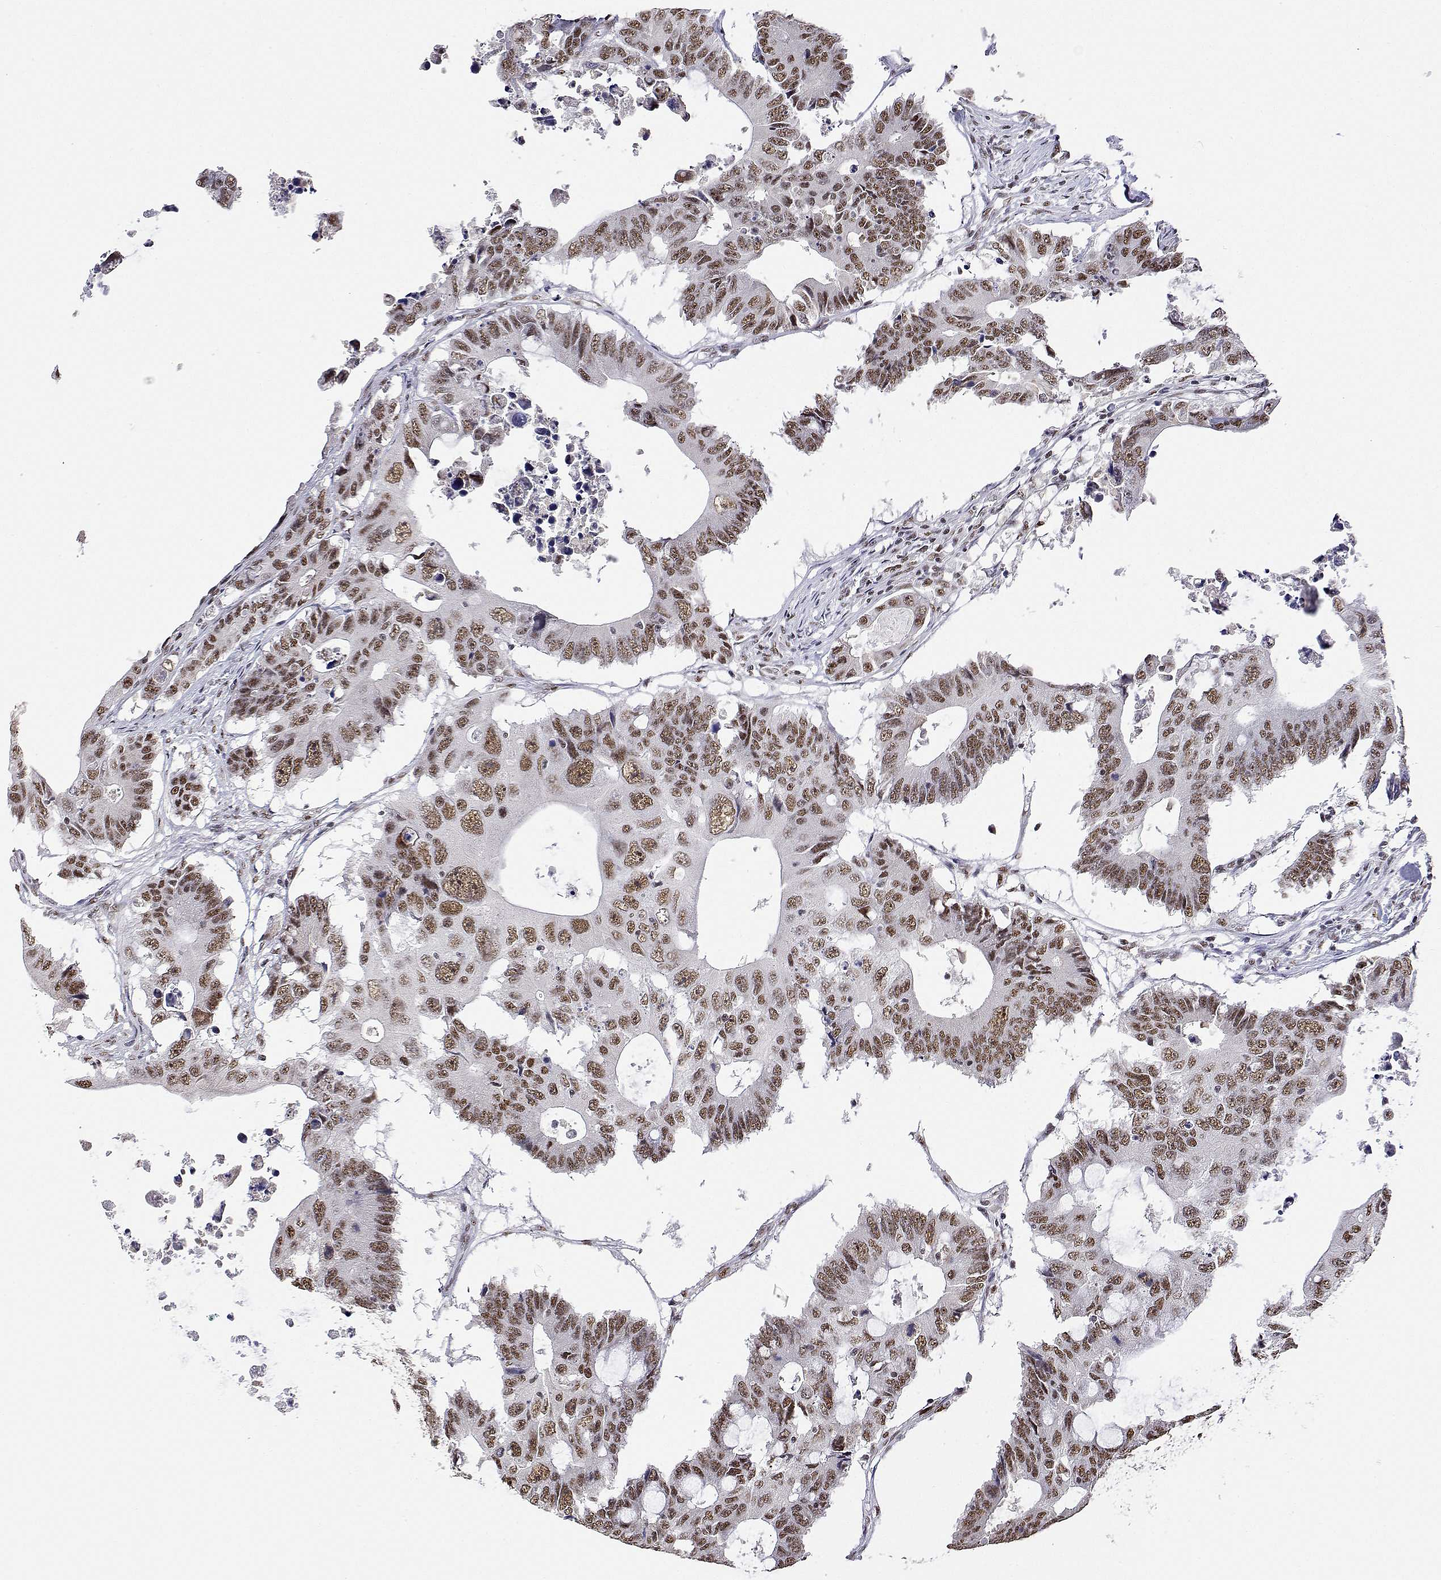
{"staining": {"intensity": "moderate", "quantity": ">75%", "location": "nuclear"}, "tissue": "colorectal cancer", "cell_type": "Tumor cells", "image_type": "cancer", "snomed": [{"axis": "morphology", "description": "Adenocarcinoma, NOS"}, {"axis": "topography", "description": "Rectum"}], "caption": "Immunohistochemistry (IHC) histopathology image of neoplastic tissue: human adenocarcinoma (colorectal) stained using immunohistochemistry (IHC) demonstrates medium levels of moderate protein expression localized specifically in the nuclear of tumor cells, appearing as a nuclear brown color.", "gene": "ADAR", "patient": {"sex": "female", "age": 62}}